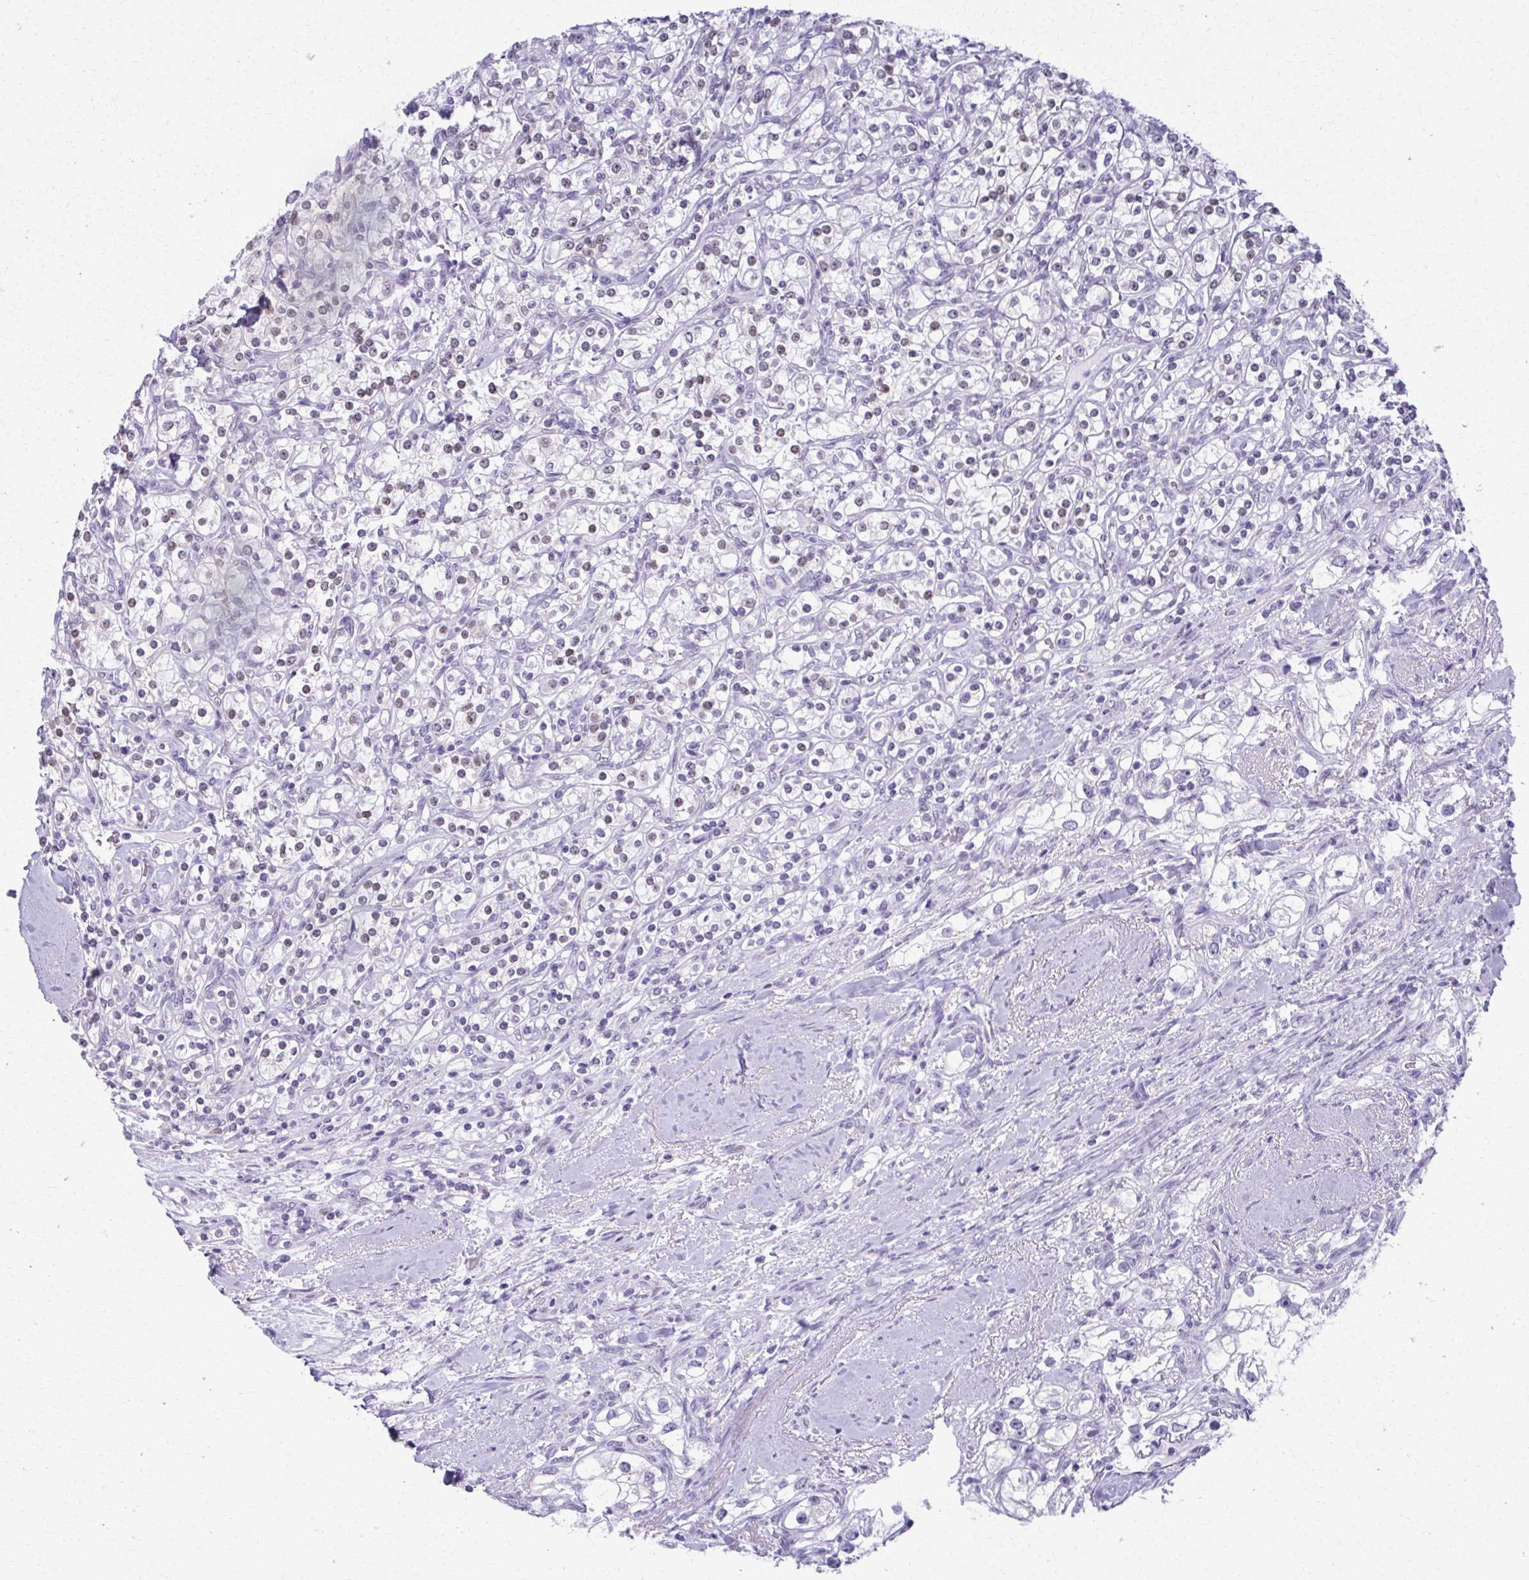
{"staining": {"intensity": "weak", "quantity": "25%-75%", "location": "nuclear"}, "tissue": "renal cancer", "cell_type": "Tumor cells", "image_type": "cancer", "snomed": [{"axis": "morphology", "description": "Adenocarcinoma, NOS"}, {"axis": "topography", "description": "Kidney"}], "caption": "Tumor cells reveal low levels of weak nuclear staining in about 25%-75% of cells in renal cancer (adenocarcinoma). The staining is performed using DAB brown chromogen to label protein expression. The nuclei are counter-stained blue using hematoxylin.", "gene": "SCLY", "patient": {"sex": "male", "age": 77}}